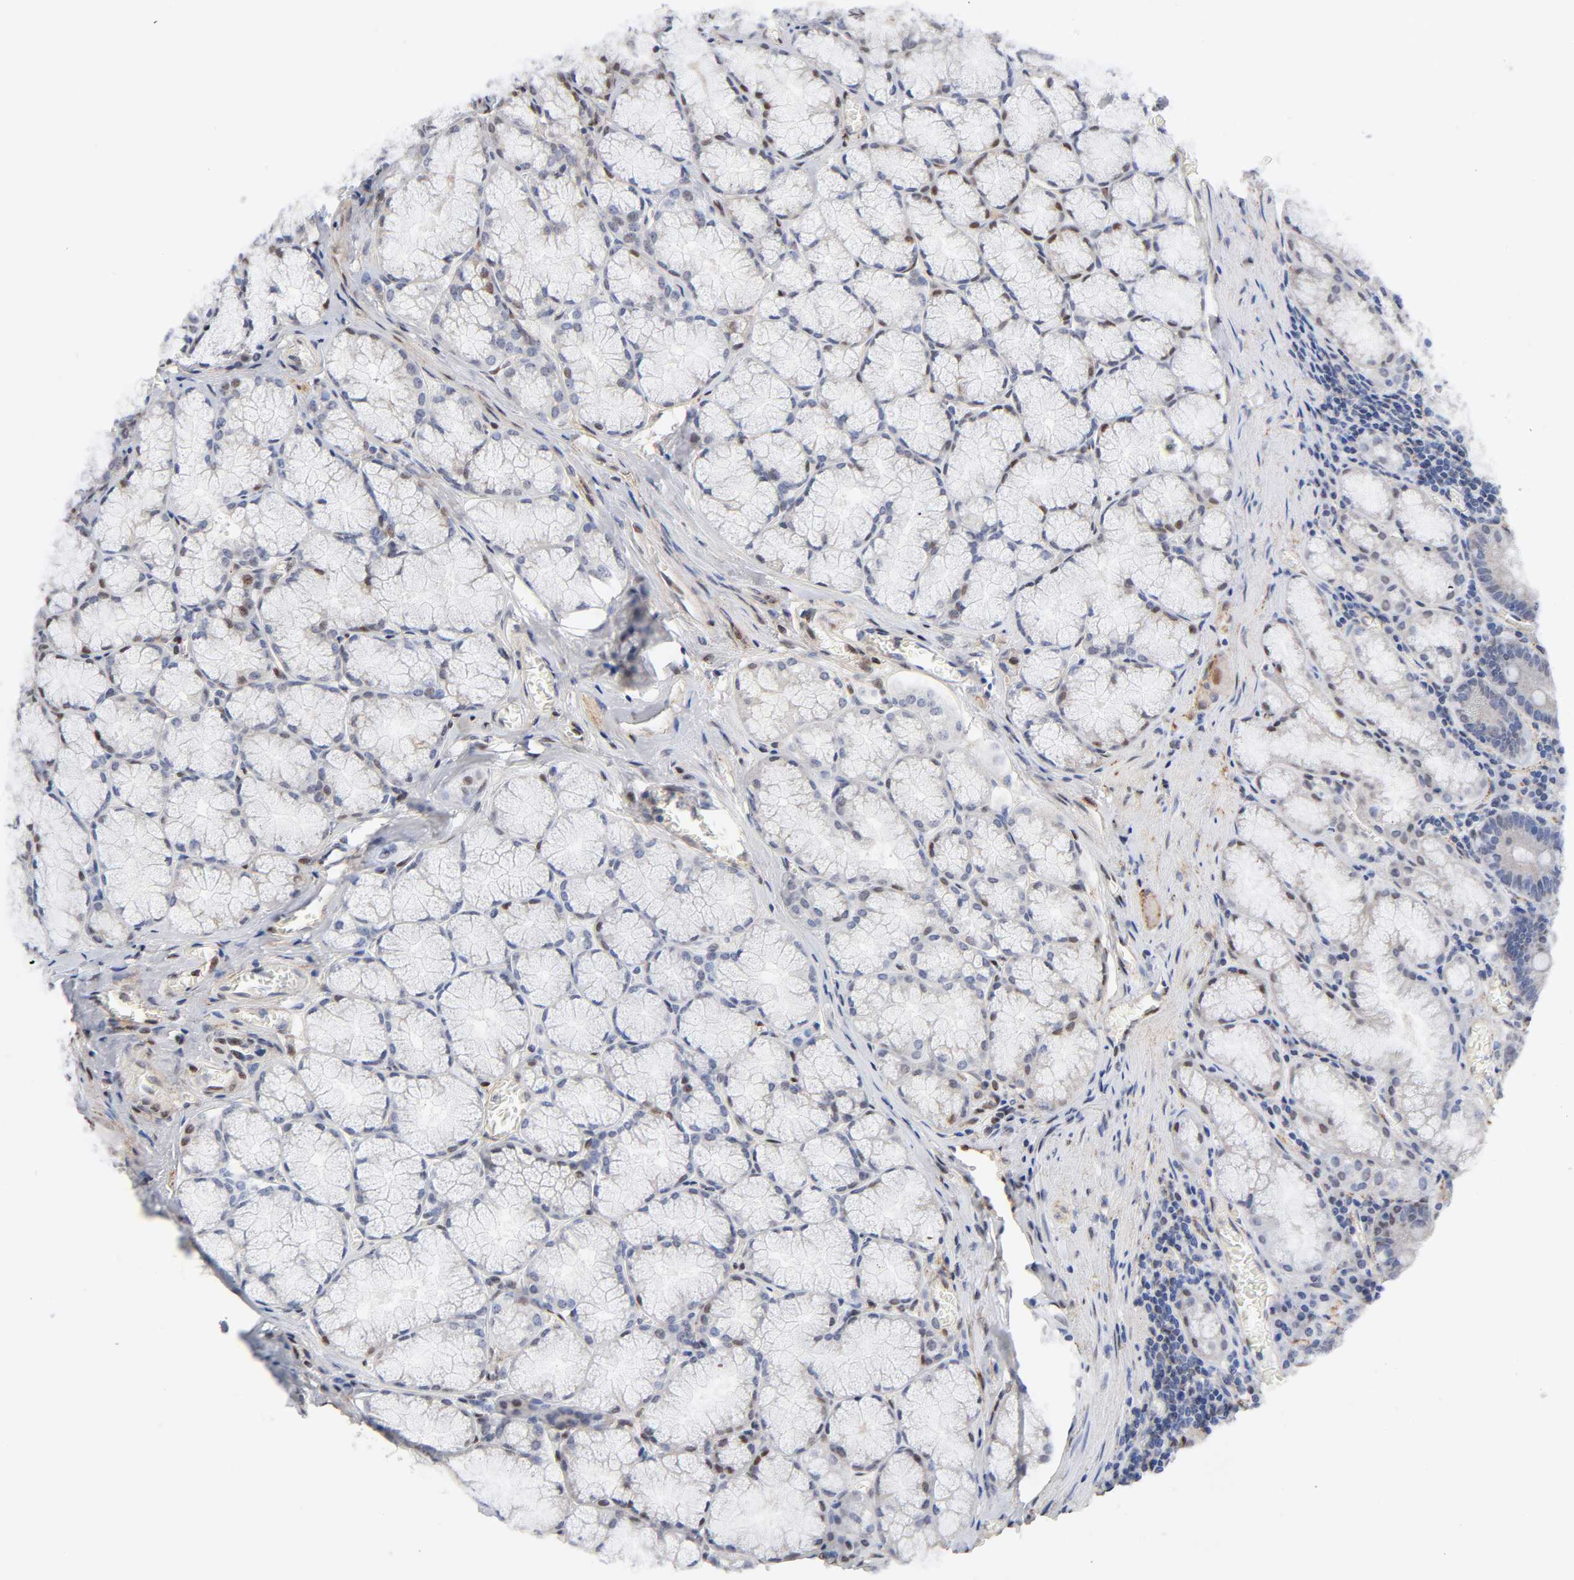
{"staining": {"intensity": "weak", "quantity": "<25%", "location": "cytoplasmic/membranous,nuclear"}, "tissue": "stomach", "cell_type": "Glandular cells", "image_type": "normal", "snomed": [{"axis": "morphology", "description": "Normal tissue, NOS"}, {"axis": "topography", "description": "Stomach, lower"}], "caption": "High power microscopy image of an immunohistochemistry (IHC) image of benign stomach, revealing no significant expression in glandular cells. (IHC, brightfield microscopy, high magnification).", "gene": "STK38", "patient": {"sex": "male", "age": 56}}